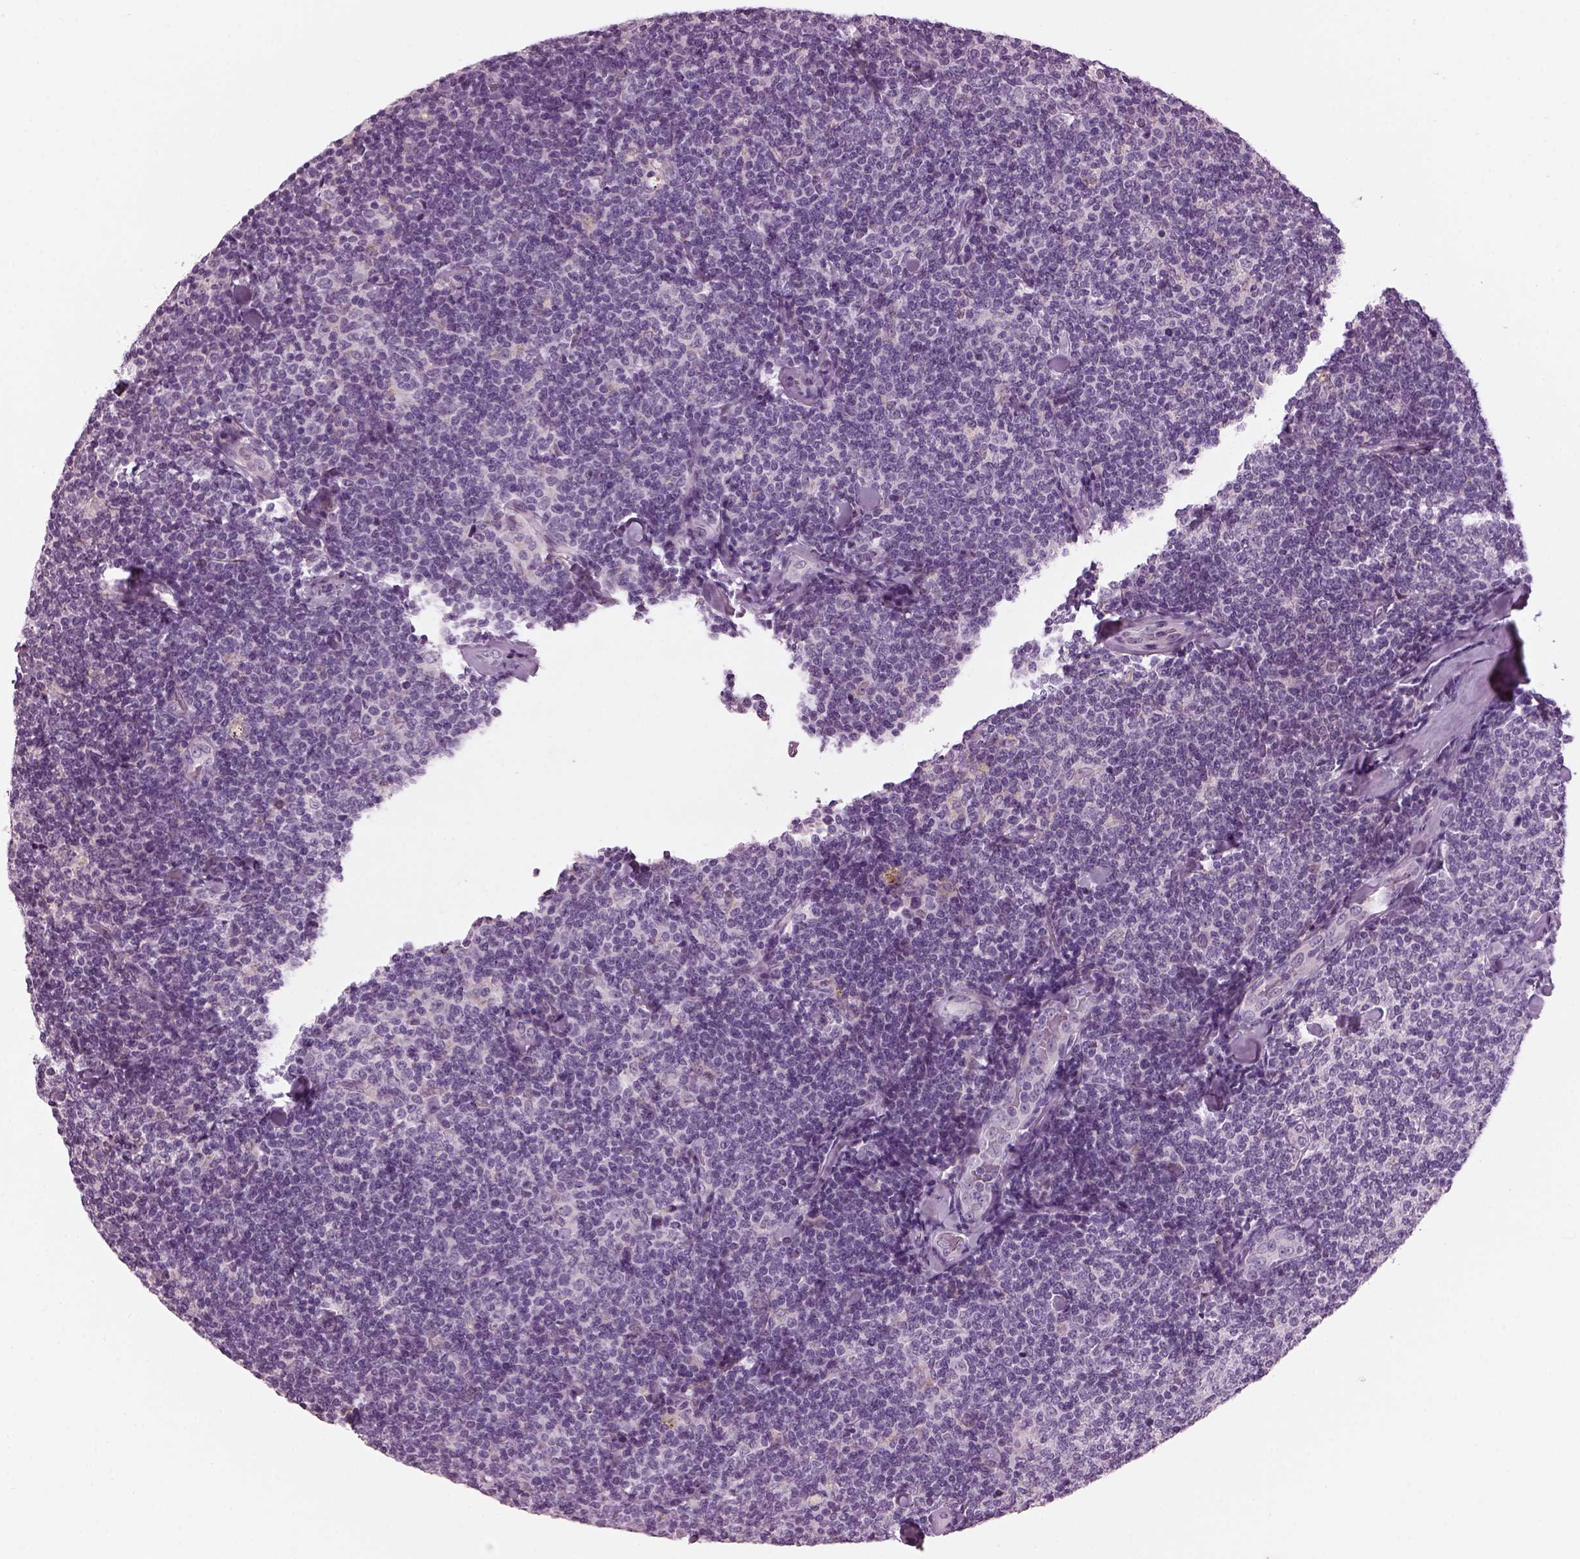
{"staining": {"intensity": "negative", "quantity": "none", "location": "none"}, "tissue": "lymphoma", "cell_type": "Tumor cells", "image_type": "cancer", "snomed": [{"axis": "morphology", "description": "Malignant lymphoma, non-Hodgkin's type, Low grade"}, {"axis": "topography", "description": "Lymph node"}], "caption": "This is a image of immunohistochemistry (IHC) staining of lymphoma, which shows no staining in tumor cells.", "gene": "PRR9", "patient": {"sex": "female", "age": 56}}